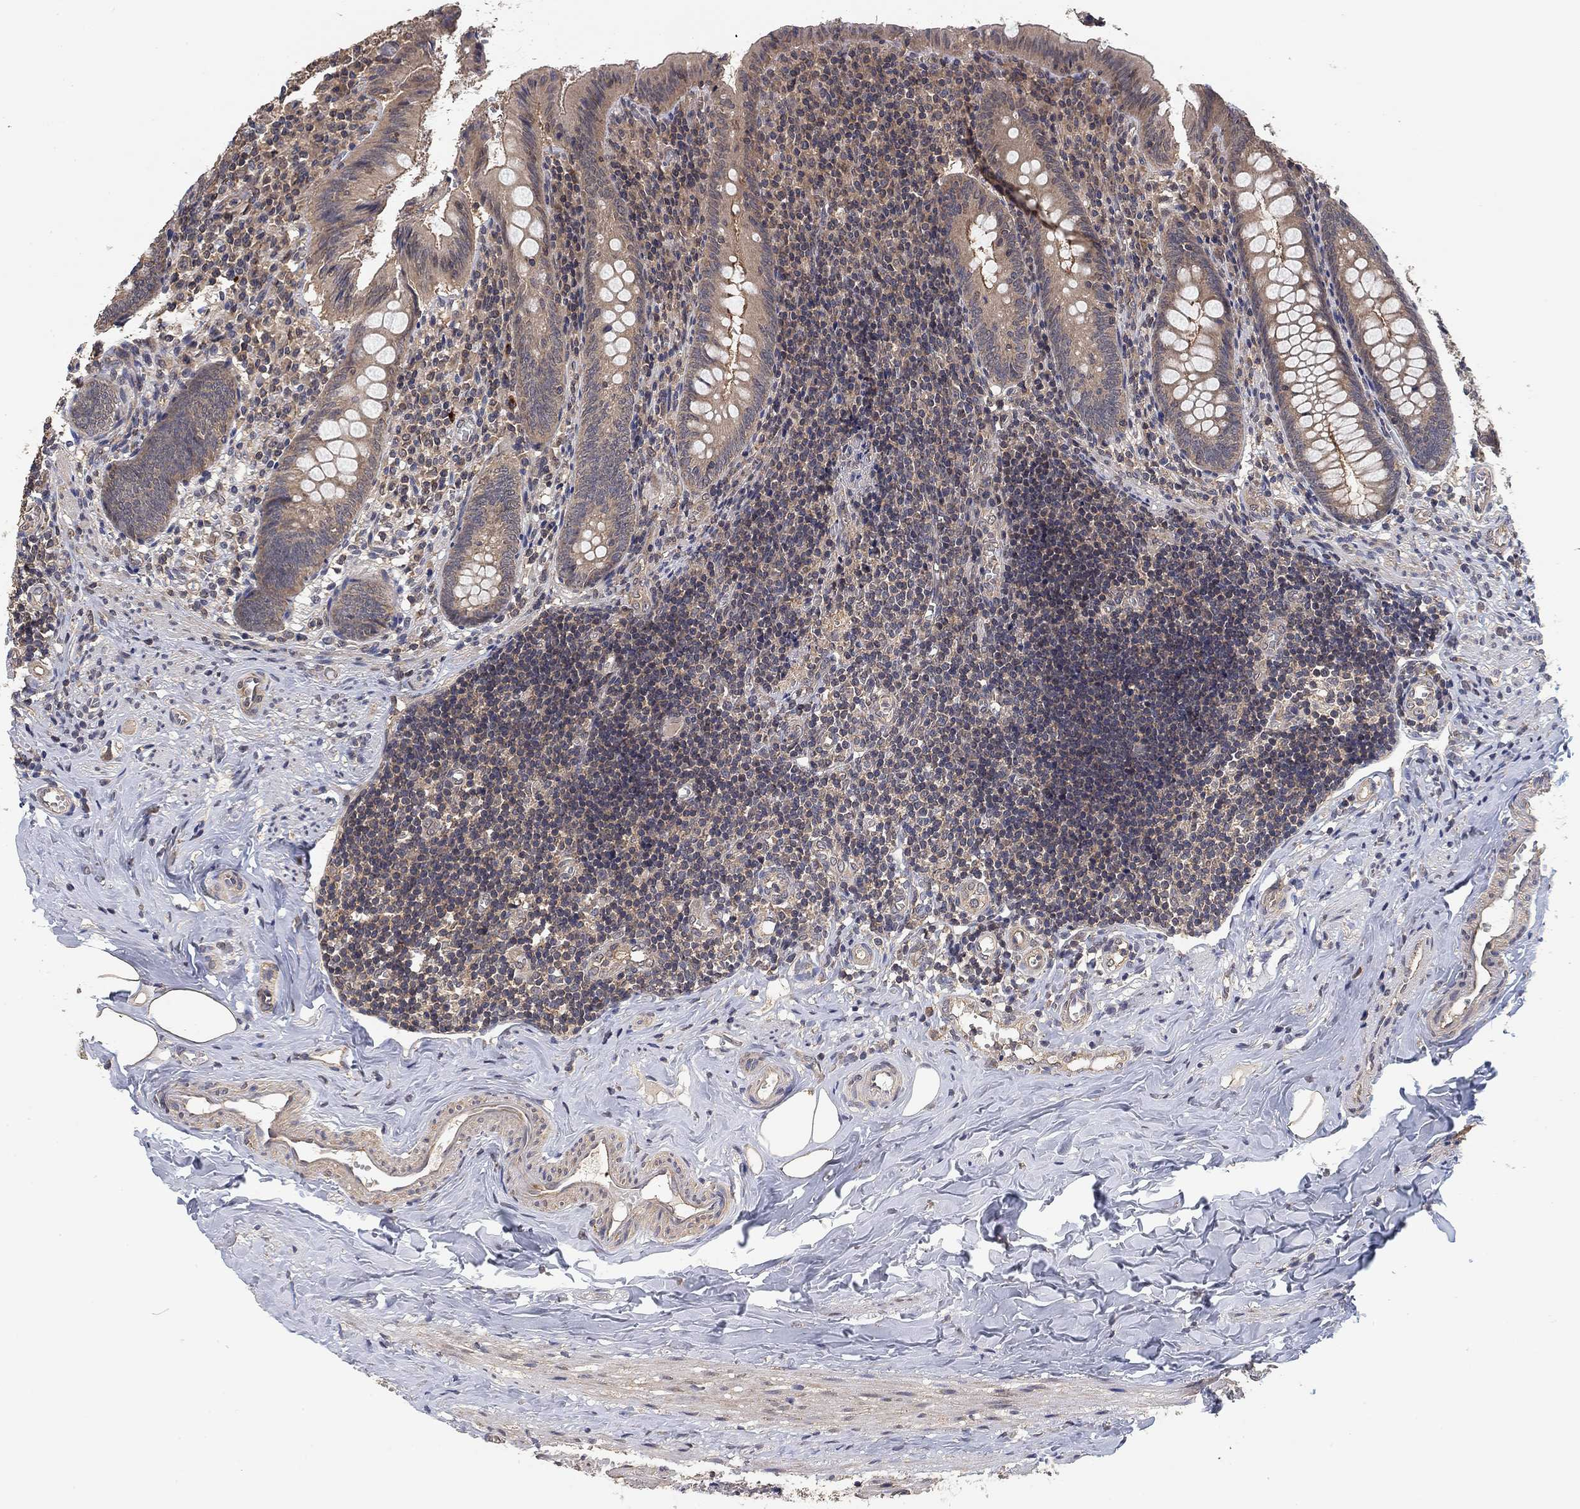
{"staining": {"intensity": "negative", "quantity": "none", "location": "none"}, "tissue": "appendix", "cell_type": "Glandular cells", "image_type": "normal", "snomed": [{"axis": "morphology", "description": "Normal tissue, NOS"}, {"axis": "topography", "description": "Appendix"}], "caption": "IHC histopathology image of normal appendix: human appendix stained with DAB exhibits no significant protein expression in glandular cells.", "gene": "CCDC43", "patient": {"sex": "female", "age": 23}}